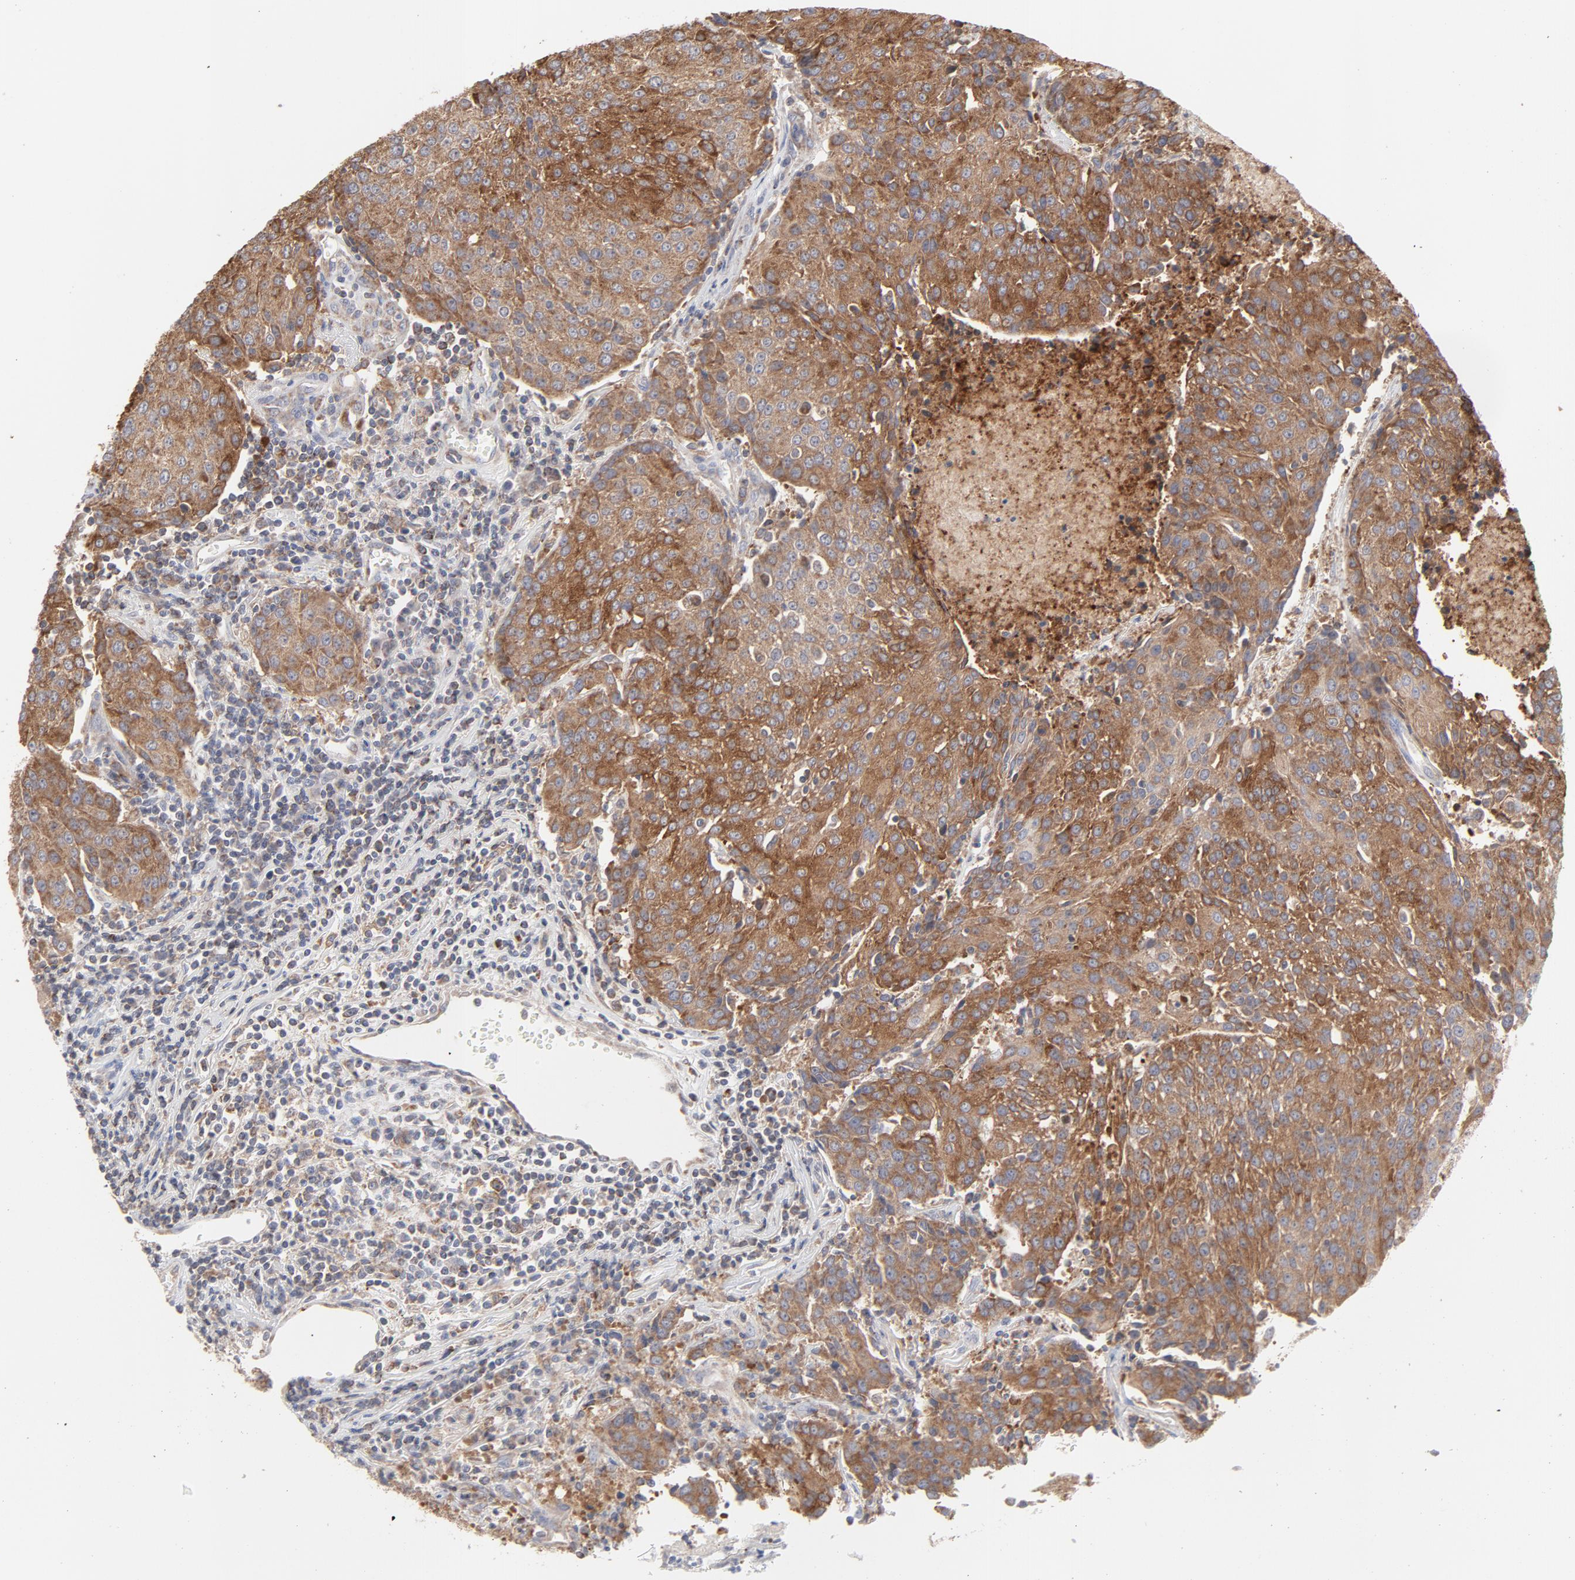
{"staining": {"intensity": "moderate", "quantity": ">75%", "location": "cytoplasmic/membranous"}, "tissue": "urothelial cancer", "cell_type": "Tumor cells", "image_type": "cancer", "snomed": [{"axis": "morphology", "description": "Urothelial carcinoma, High grade"}, {"axis": "topography", "description": "Urinary bladder"}], "caption": "This image shows IHC staining of human urothelial cancer, with medium moderate cytoplasmic/membranous staining in approximately >75% of tumor cells.", "gene": "PPFIBP2", "patient": {"sex": "female", "age": 85}}